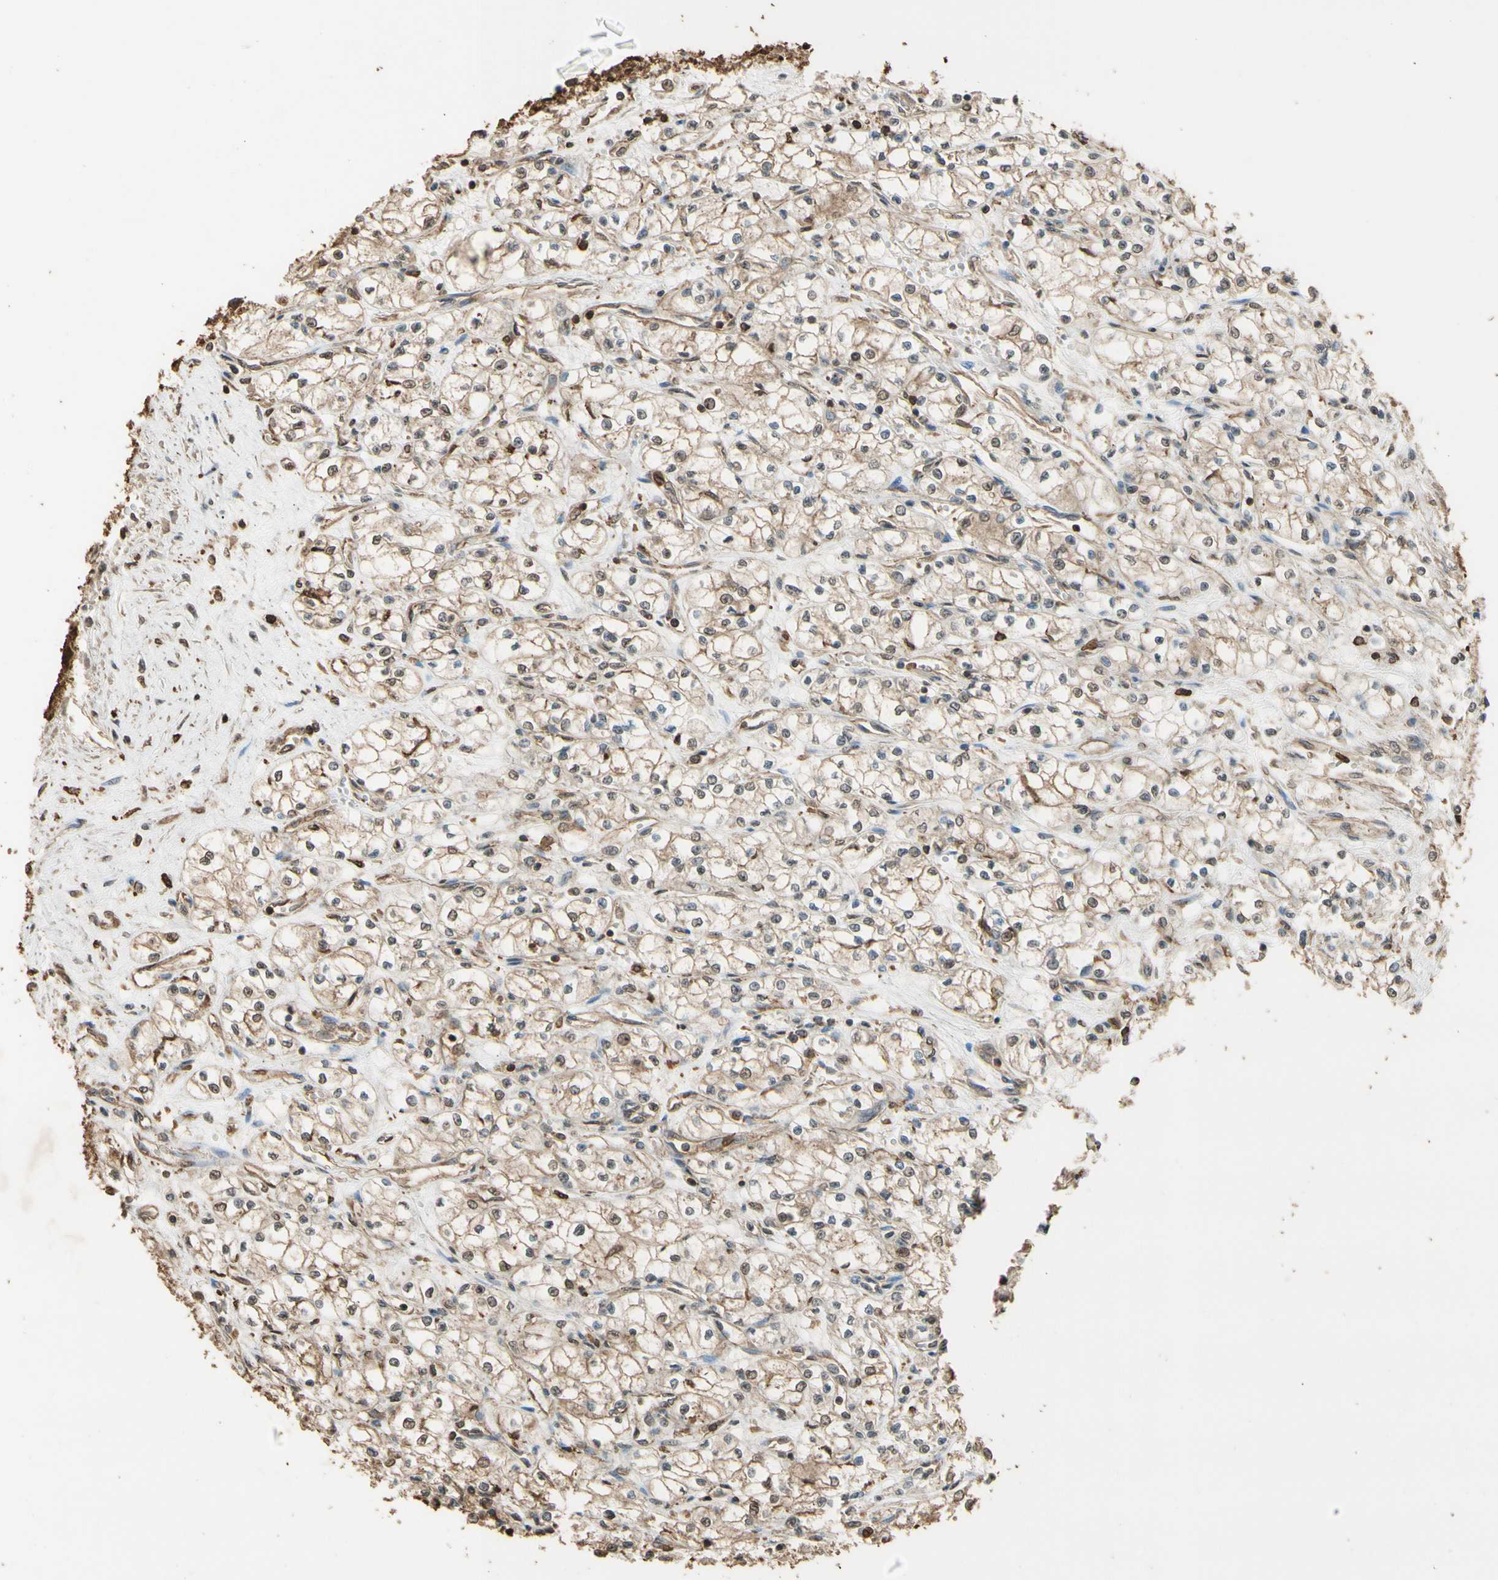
{"staining": {"intensity": "weak", "quantity": "25%-75%", "location": "cytoplasmic/membranous,nuclear"}, "tissue": "renal cancer", "cell_type": "Tumor cells", "image_type": "cancer", "snomed": [{"axis": "morphology", "description": "Normal tissue, NOS"}, {"axis": "morphology", "description": "Adenocarcinoma, NOS"}, {"axis": "topography", "description": "Kidney"}], "caption": "This is an image of immunohistochemistry staining of renal cancer, which shows weak staining in the cytoplasmic/membranous and nuclear of tumor cells.", "gene": "TNFSF13B", "patient": {"sex": "male", "age": 59}}